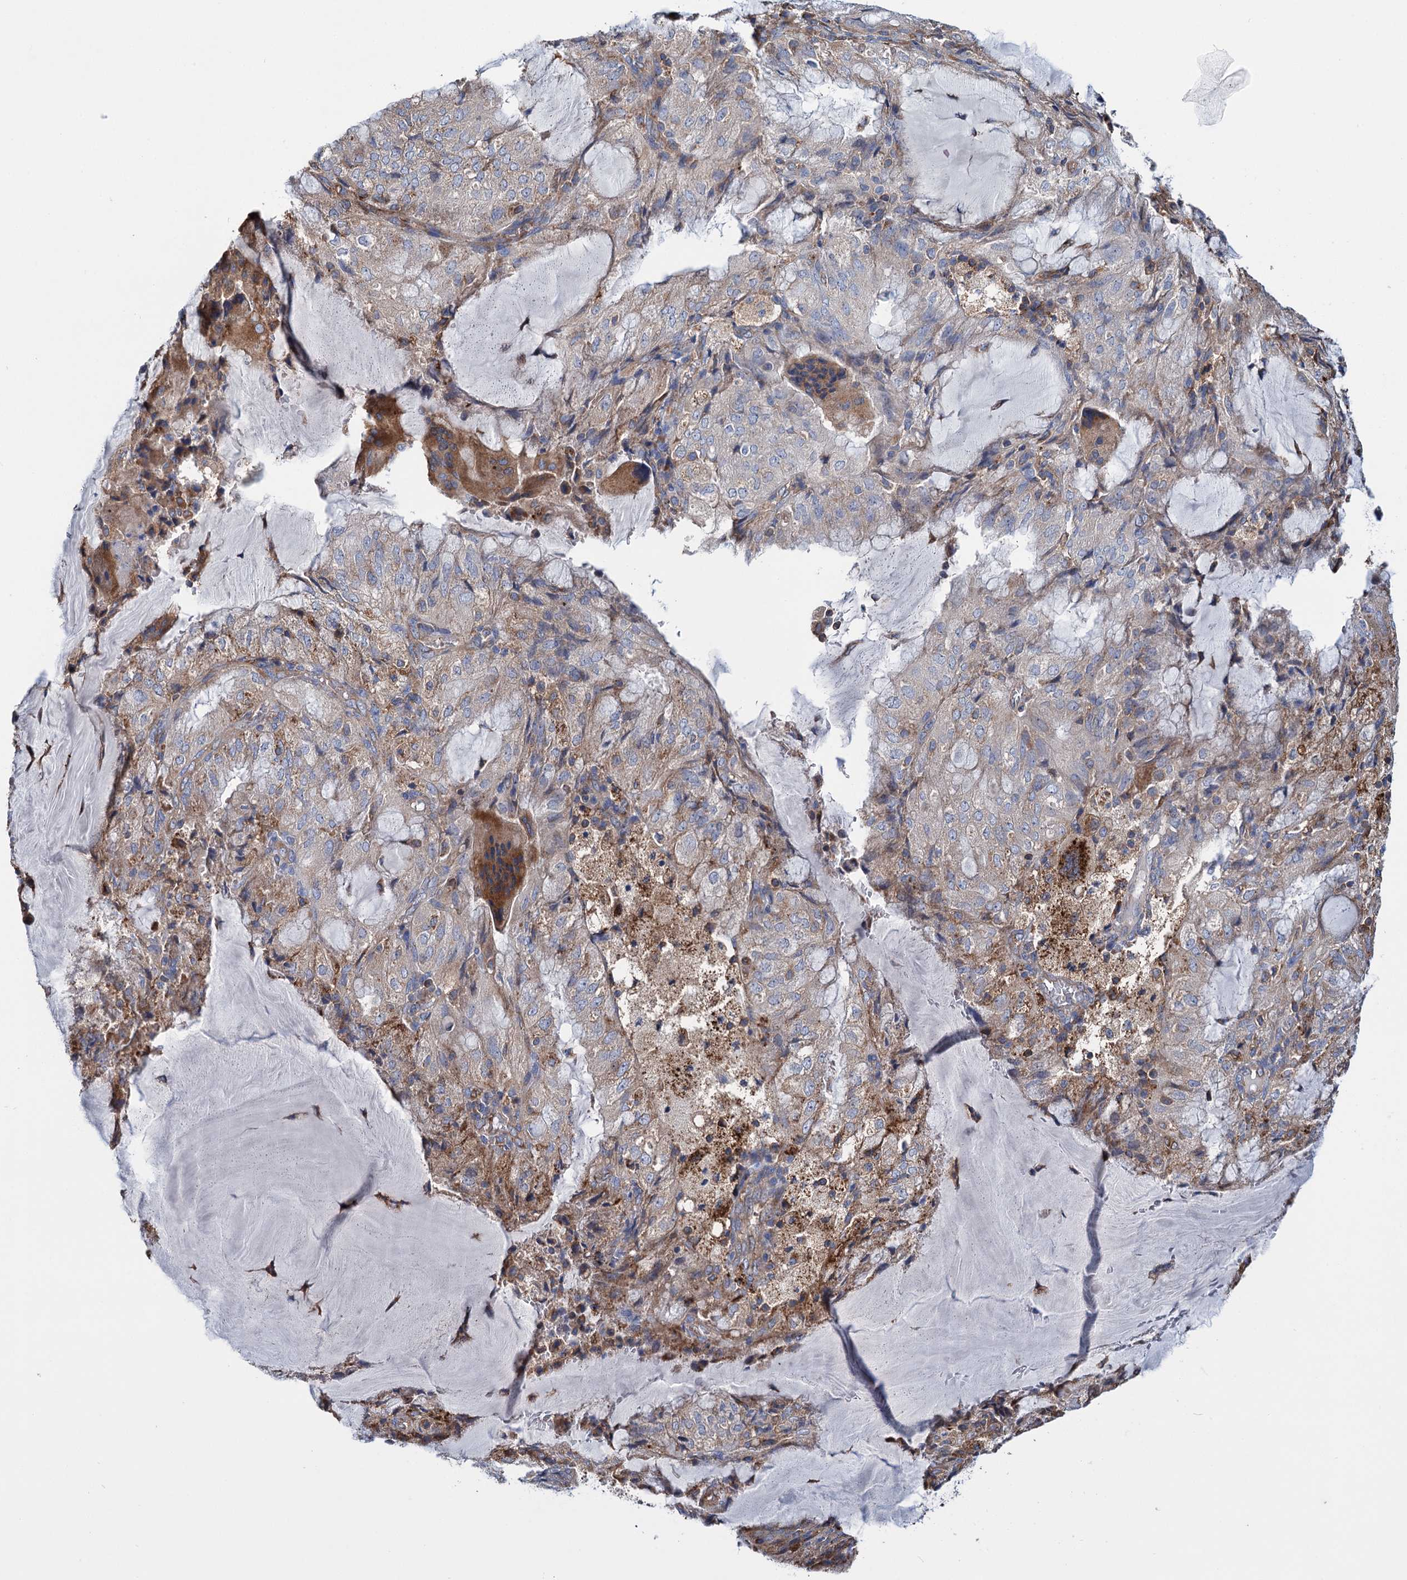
{"staining": {"intensity": "moderate", "quantity": "<25%", "location": "cytoplasmic/membranous"}, "tissue": "endometrial cancer", "cell_type": "Tumor cells", "image_type": "cancer", "snomed": [{"axis": "morphology", "description": "Adenocarcinoma, NOS"}, {"axis": "topography", "description": "Endometrium"}], "caption": "Protein staining of endometrial cancer tissue shows moderate cytoplasmic/membranous expression in approximately <25% of tumor cells. The protein of interest is shown in brown color, while the nuclei are stained blue.", "gene": "SCPEP1", "patient": {"sex": "female", "age": 81}}